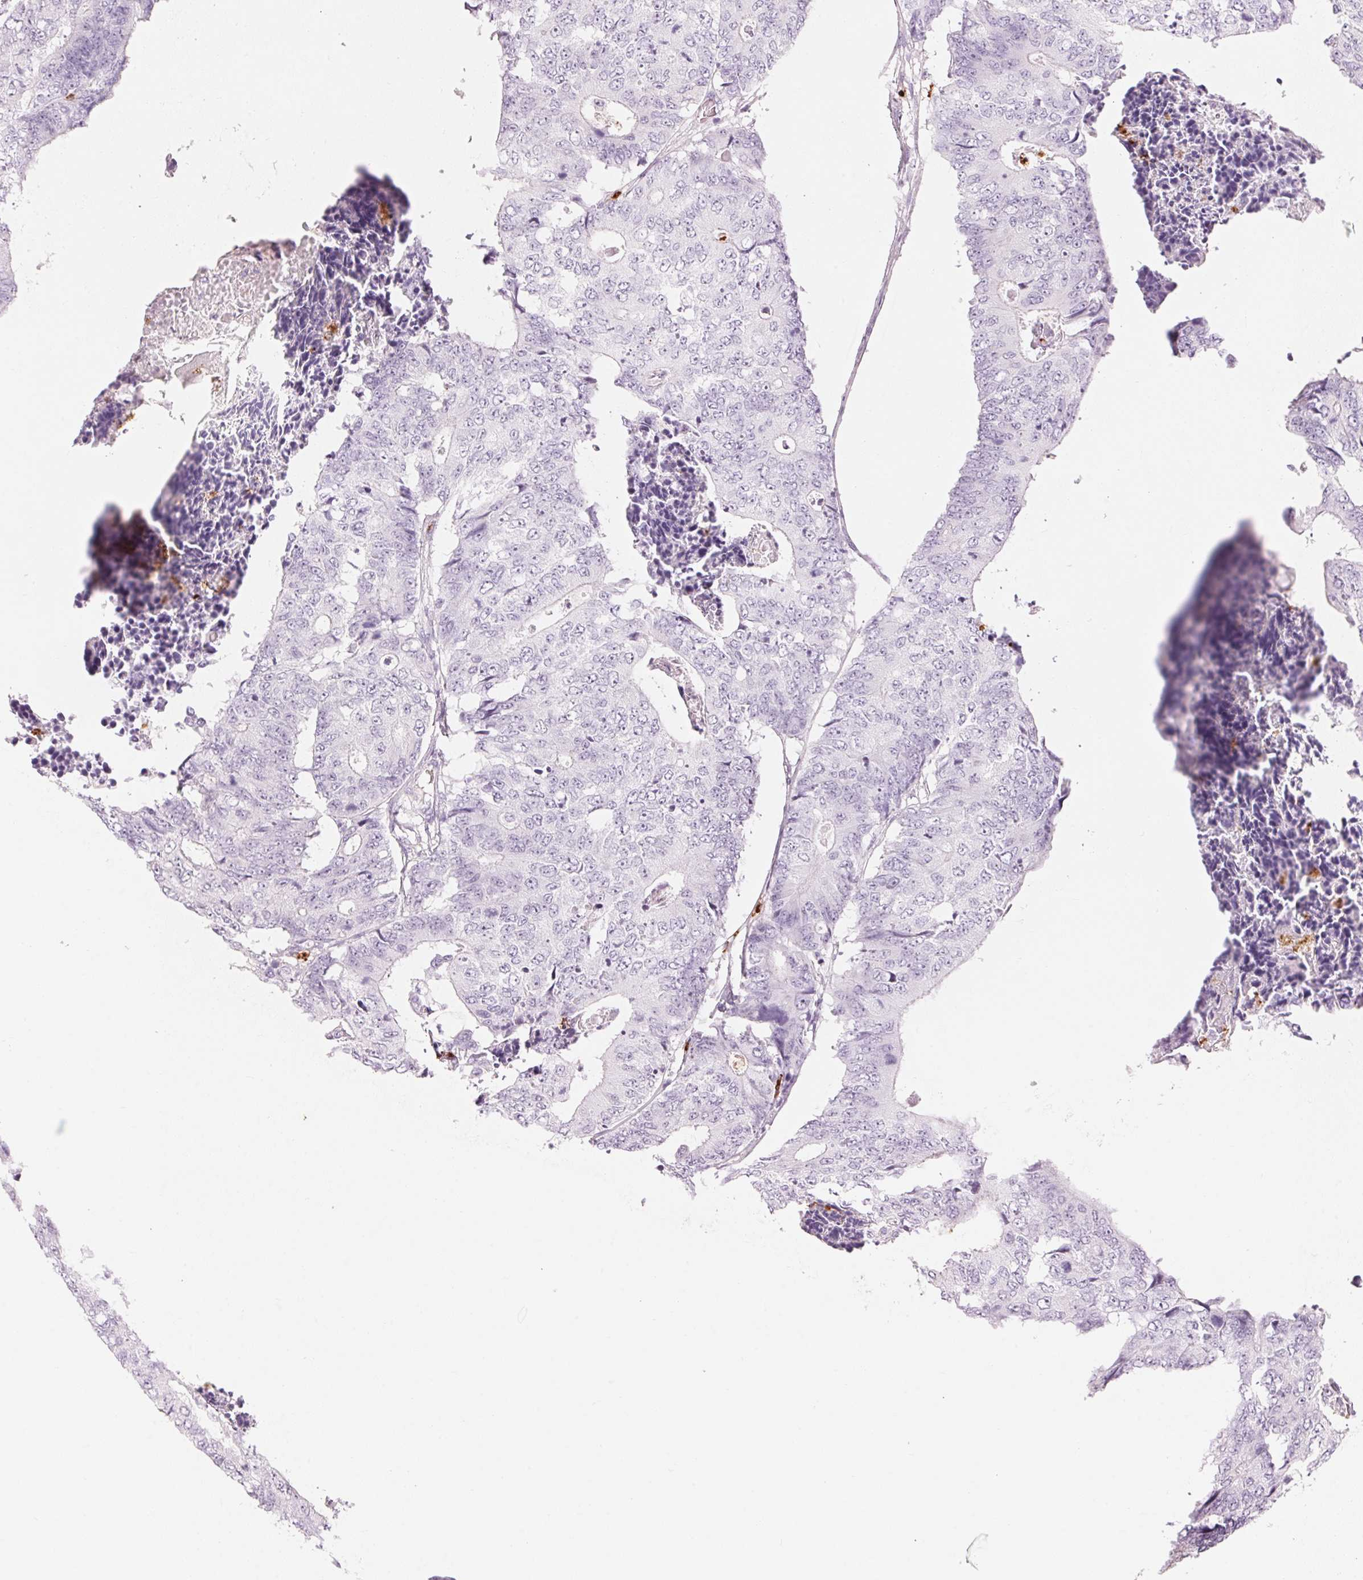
{"staining": {"intensity": "negative", "quantity": "none", "location": "none"}, "tissue": "colorectal cancer", "cell_type": "Tumor cells", "image_type": "cancer", "snomed": [{"axis": "morphology", "description": "Adenocarcinoma, NOS"}, {"axis": "topography", "description": "Colon"}], "caption": "A photomicrograph of human colorectal cancer (adenocarcinoma) is negative for staining in tumor cells.", "gene": "KLK7", "patient": {"sex": "female", "age": 48}}